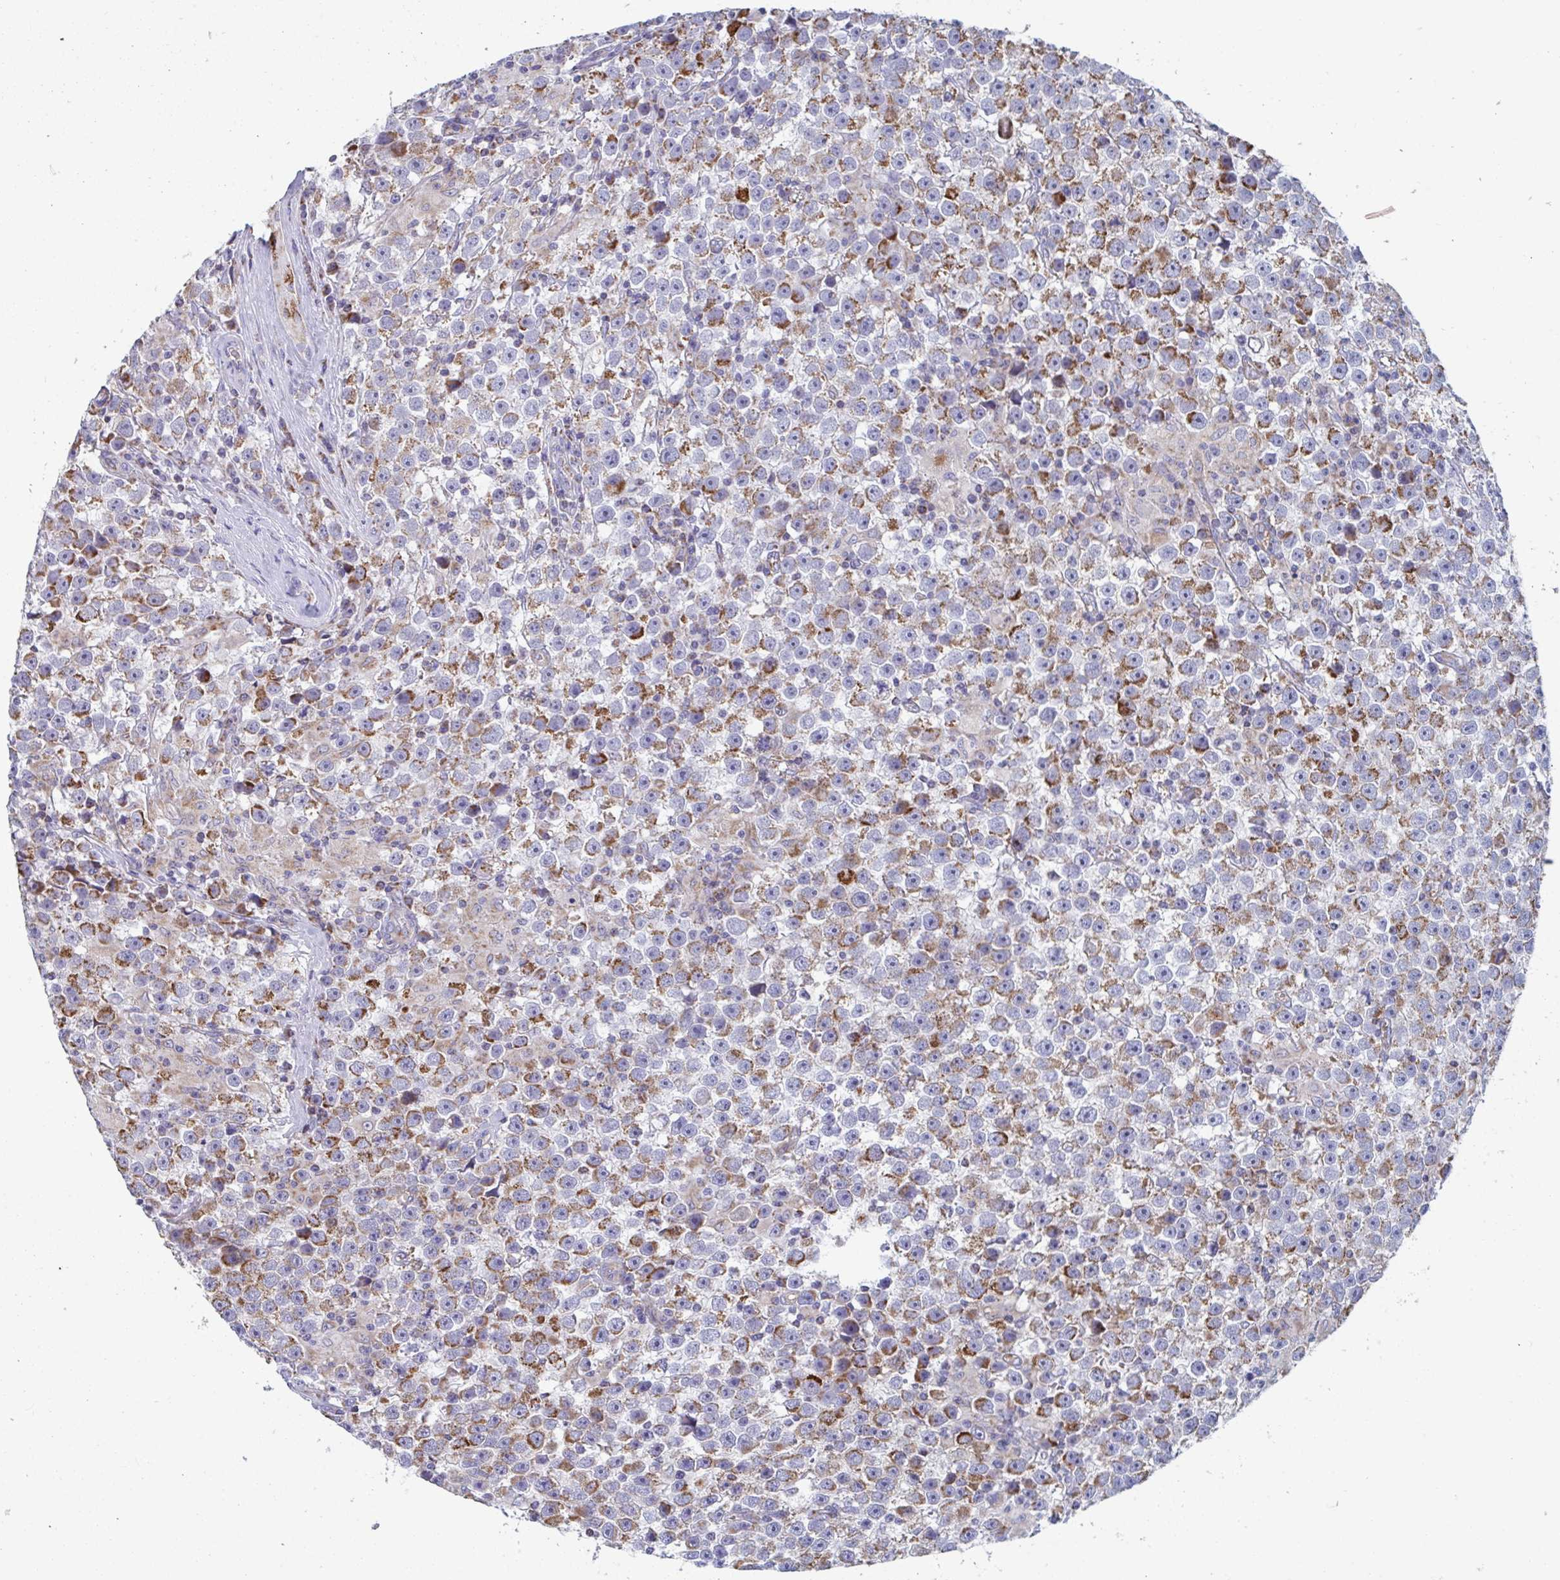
{"staining": {"intensity": "moderate", "quantity": ">75%", "location": "cytoplasmic/membranous"}, "tissue": "testis cancer", "cell_type": "Tumor cells", "image_type": "cancer", "snomed": [{"axis": "morphology", "description": "Seminoma, NOS"}, {"axis": "topography", "description": "Testis"}], "caption": "Brown immunohistochemical staining in testis cancer displays moderate cytoplasmic/membranous expression in about >75% of tumor cells. The protein is shown in brown color, while the nuclei are stained blue.", "gene": "BCAT2", "patient": {"sex": "male", "age": 31}}